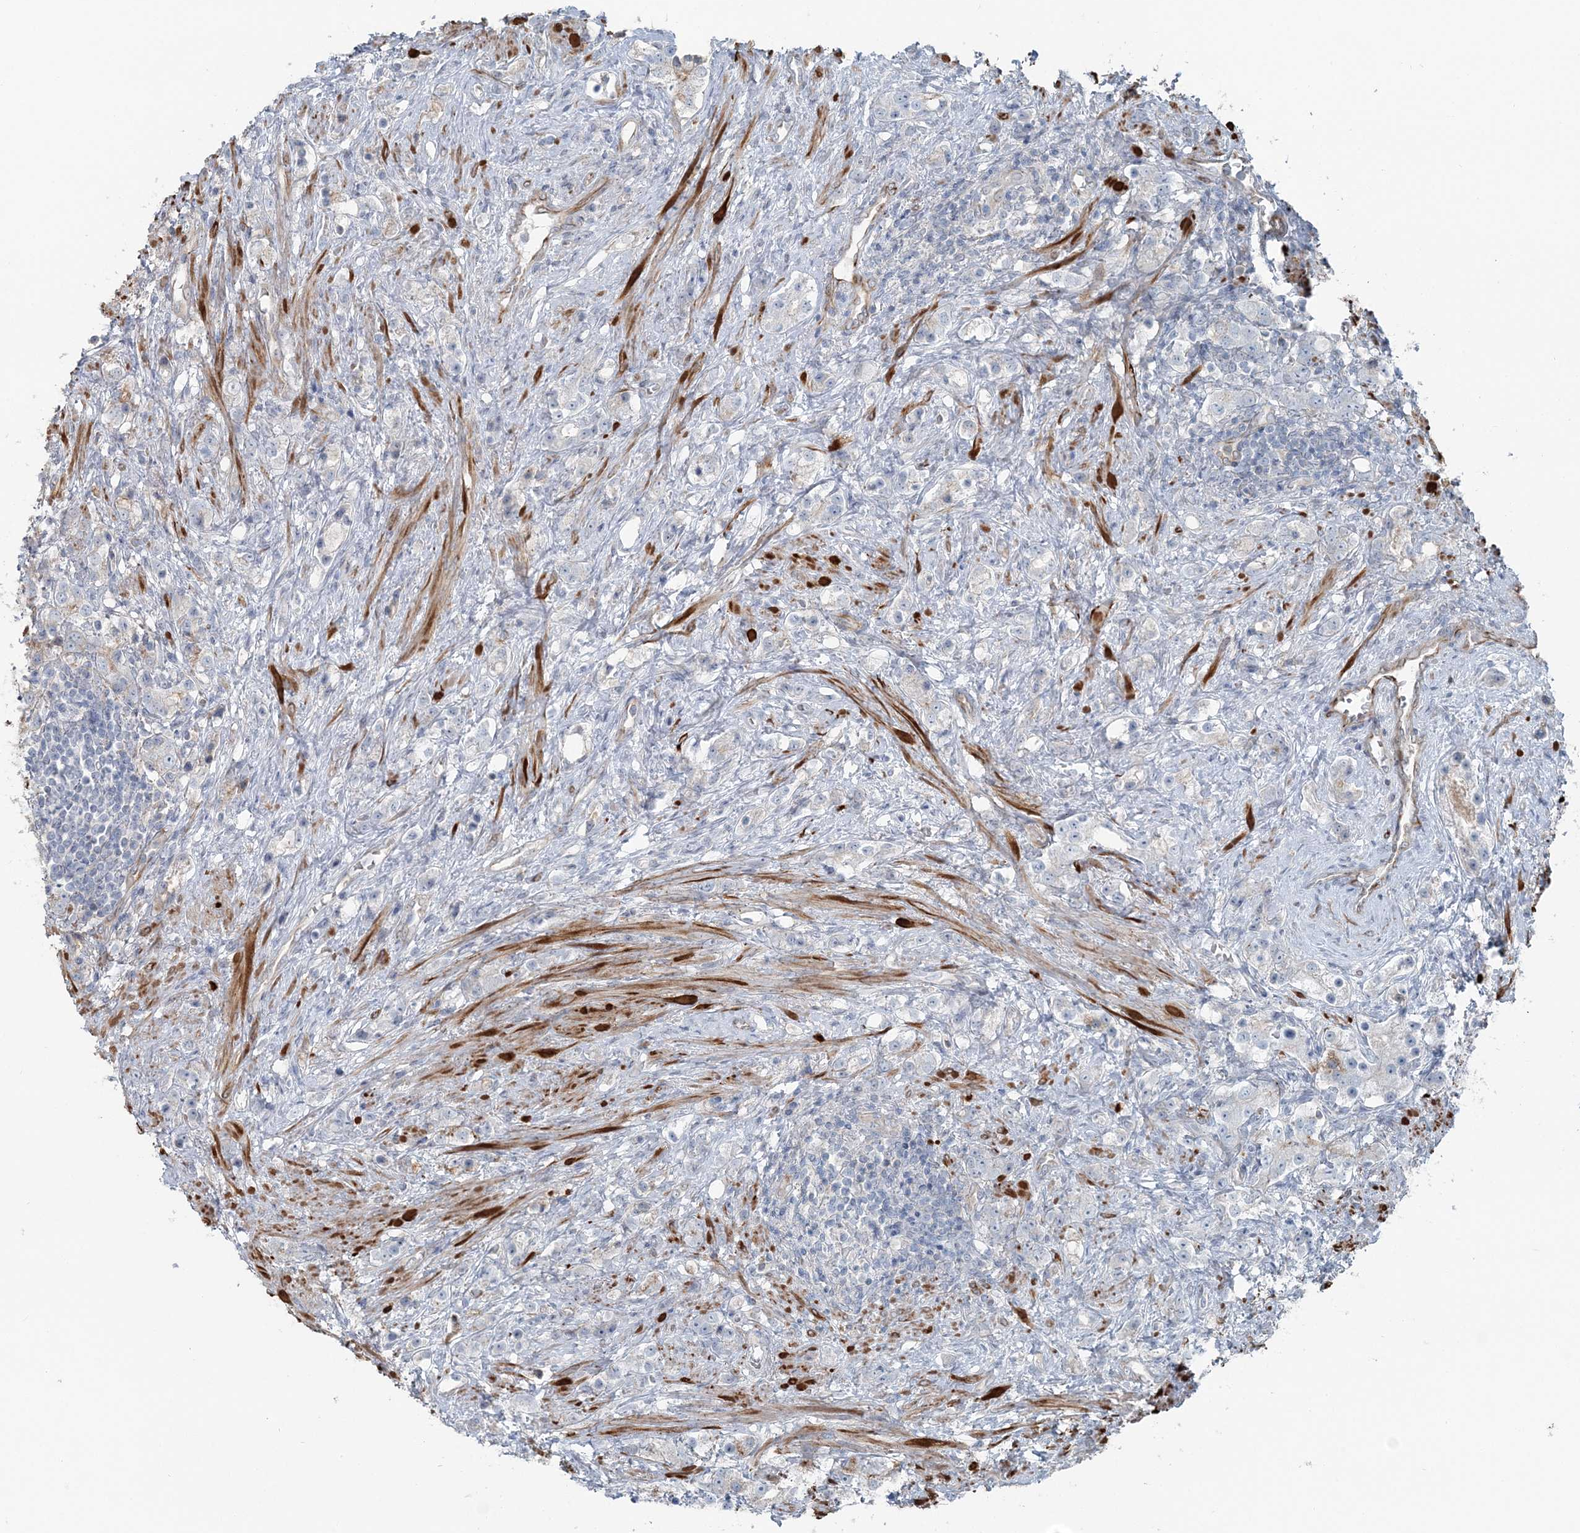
{"staining": {"intensity": "negative", "quantity": "none", "location": "none"}, "tissue": "prostate cancer", "cell_type": "Tumor cells", "image_type": "cancer", "snomed": [{"axis": "morphology", "description": "Adenocarcinoma, High grade"}, {"axis": "topography", "description": "Prostate"}], "caption": "Prostate high-grade adenocarcinoma was stained to show a protein in brown. There is no significant expression in tumor cells.", "gene": "FBXL17", "patient": {"sex": "male", "age": 63}}